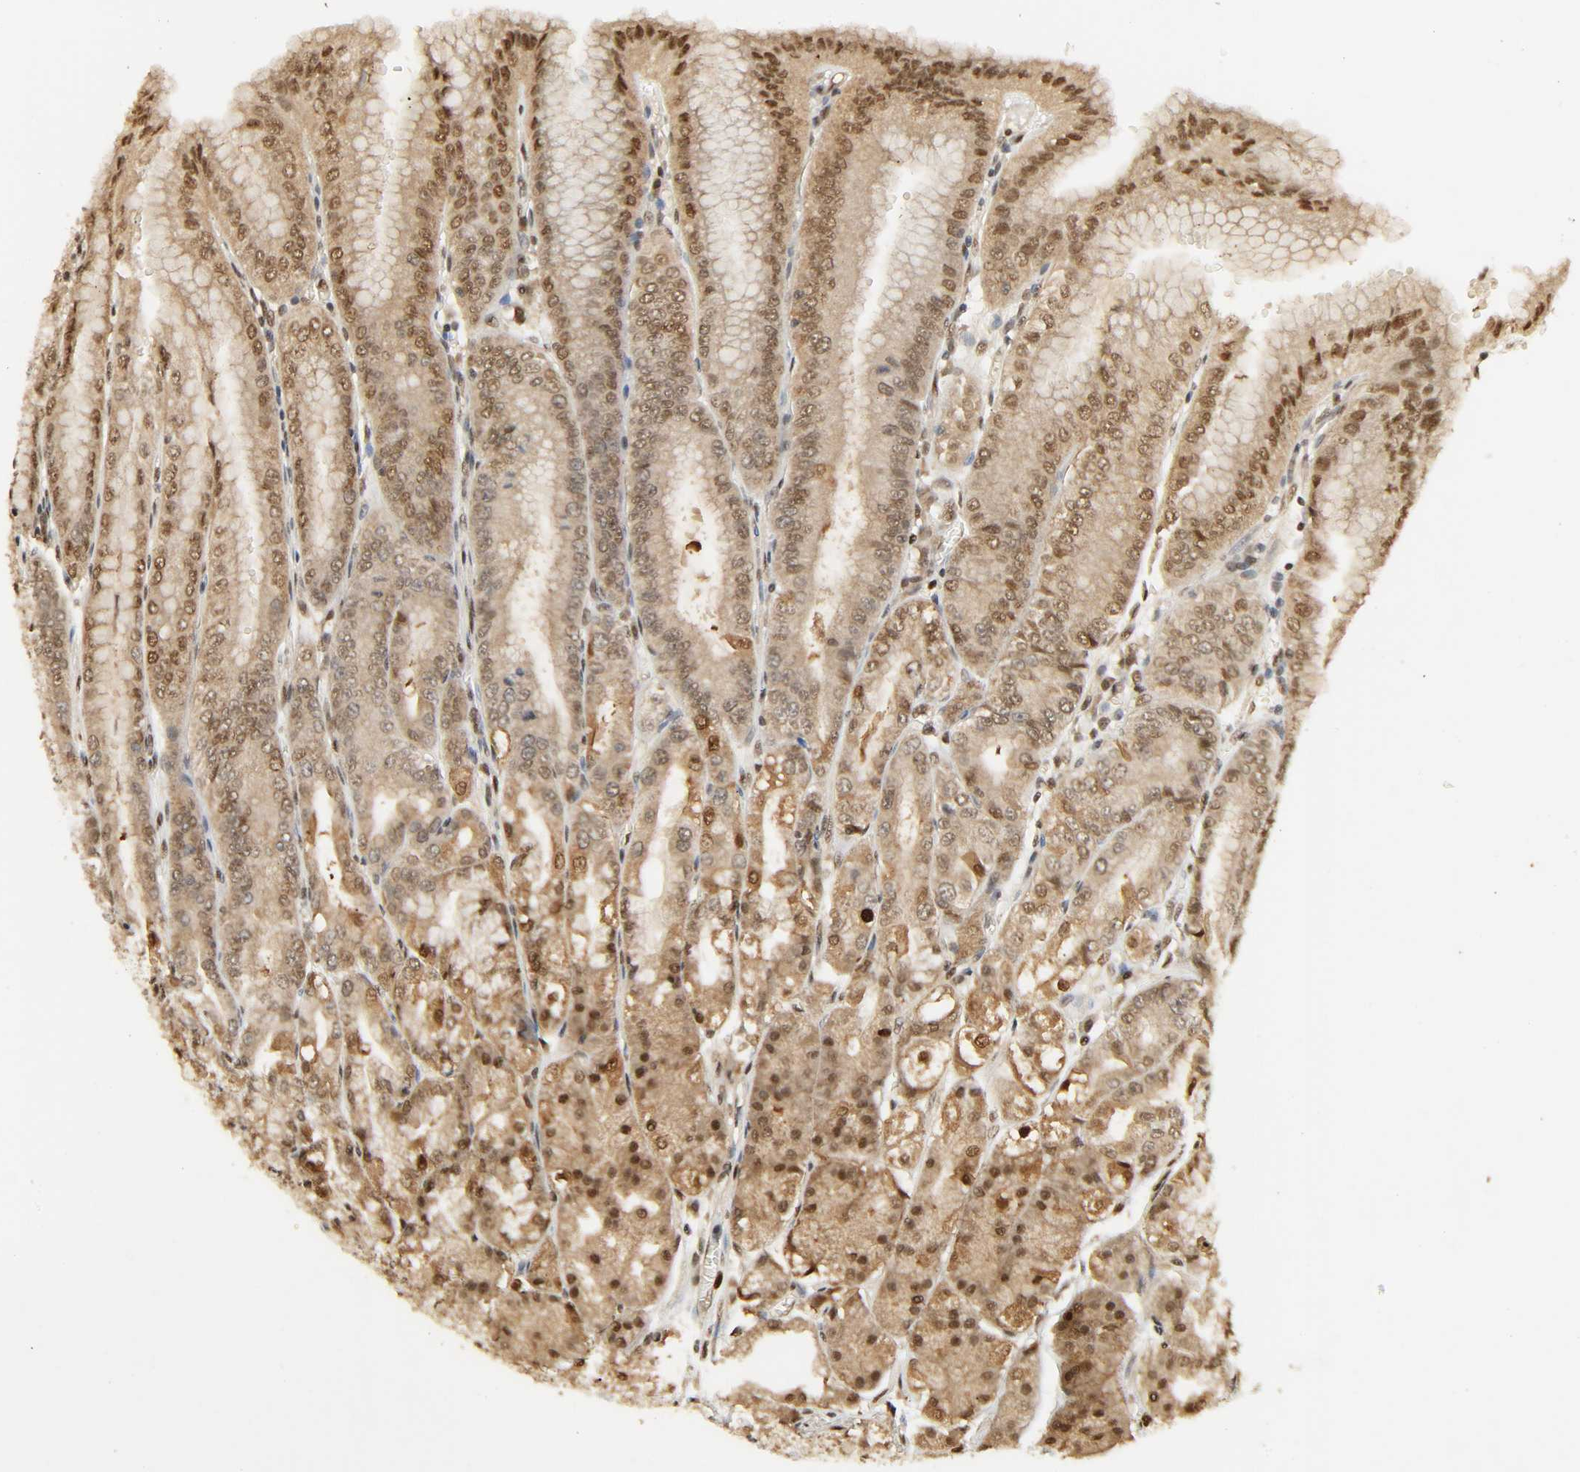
{"staining": {"intensity": "moderate", "quantity": "25%-75%", "location": "cytoplasmic/membranous,nuclear"}, "tissue": "stomach", "cell_type": "Glandular cells", "image_type": "normal", "snomed": [{"axis": "morphology", "description": "Normal tissue, NOS"}, {"axis": "topography", "description": "Stomach, lower"}], "caption": "This histopathology image displays normal stomach stained with immunohistochemistry (IHC) to label a protein in brown. The cytoplasmic/membranous,nuclear of glandular cells show moderate positivity for the protein. Nuclei are counter-stained blue.", "gene": "UBC", "patient": {"sex": "male", "age": 71}}